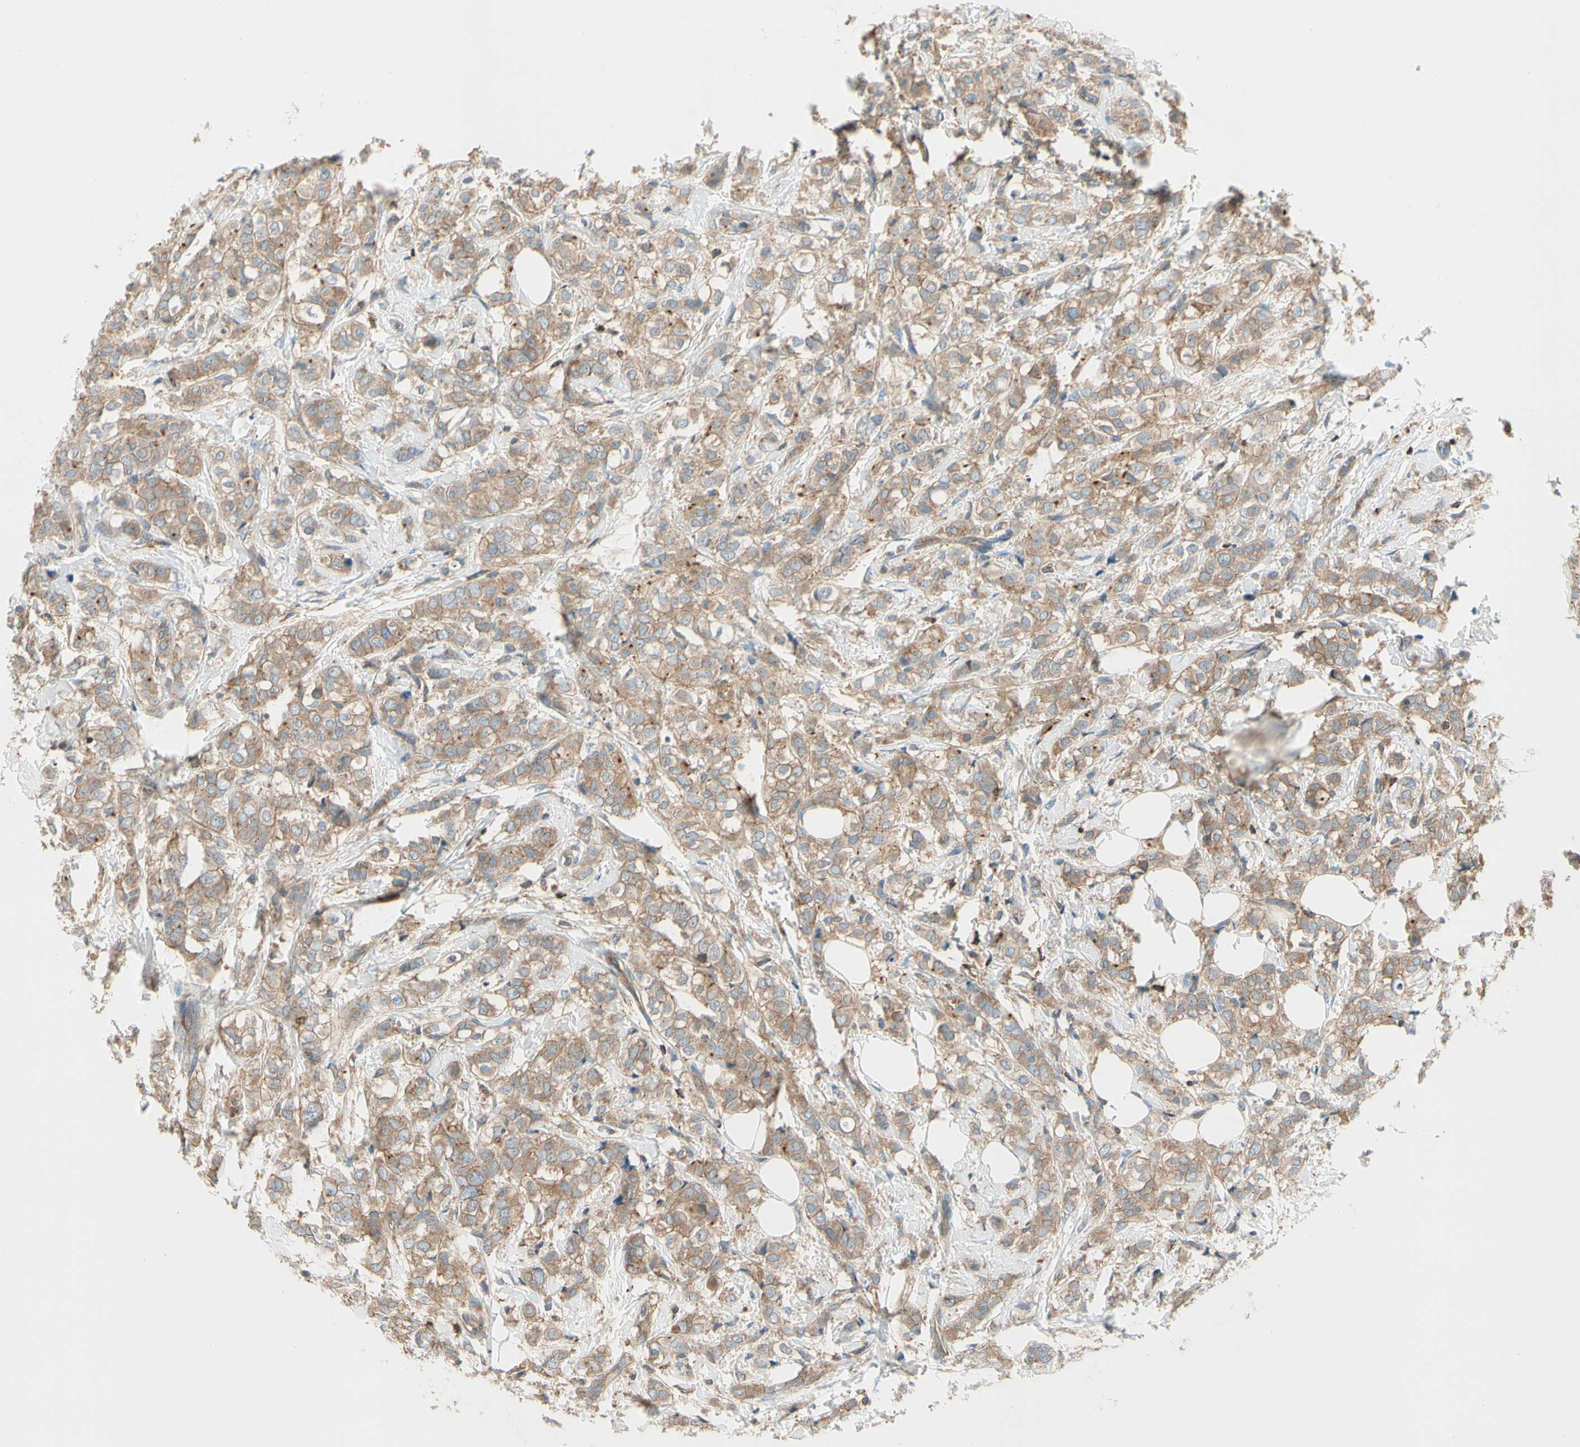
{"staining": {"intensity": "weak", "quantity": ">75%", "location": "cytoplasmic/membranous"}, "tissue": "breast cancer", "cell_type": "Tumor cells", "image_type": "cancer", "snomed": [{"axis": "morphology", "description": "Lobular carcinoma"}, {"axis": "topography", "description": "Breast"}], "caption": "An image of human breast cancer (lobular carcinoma) stained for a protein reveals weak cytoplasmic/membranous brown staining in tumor cells.", "gene": "CAPZA2", "patient": {"sex": "female", "age": 60}}